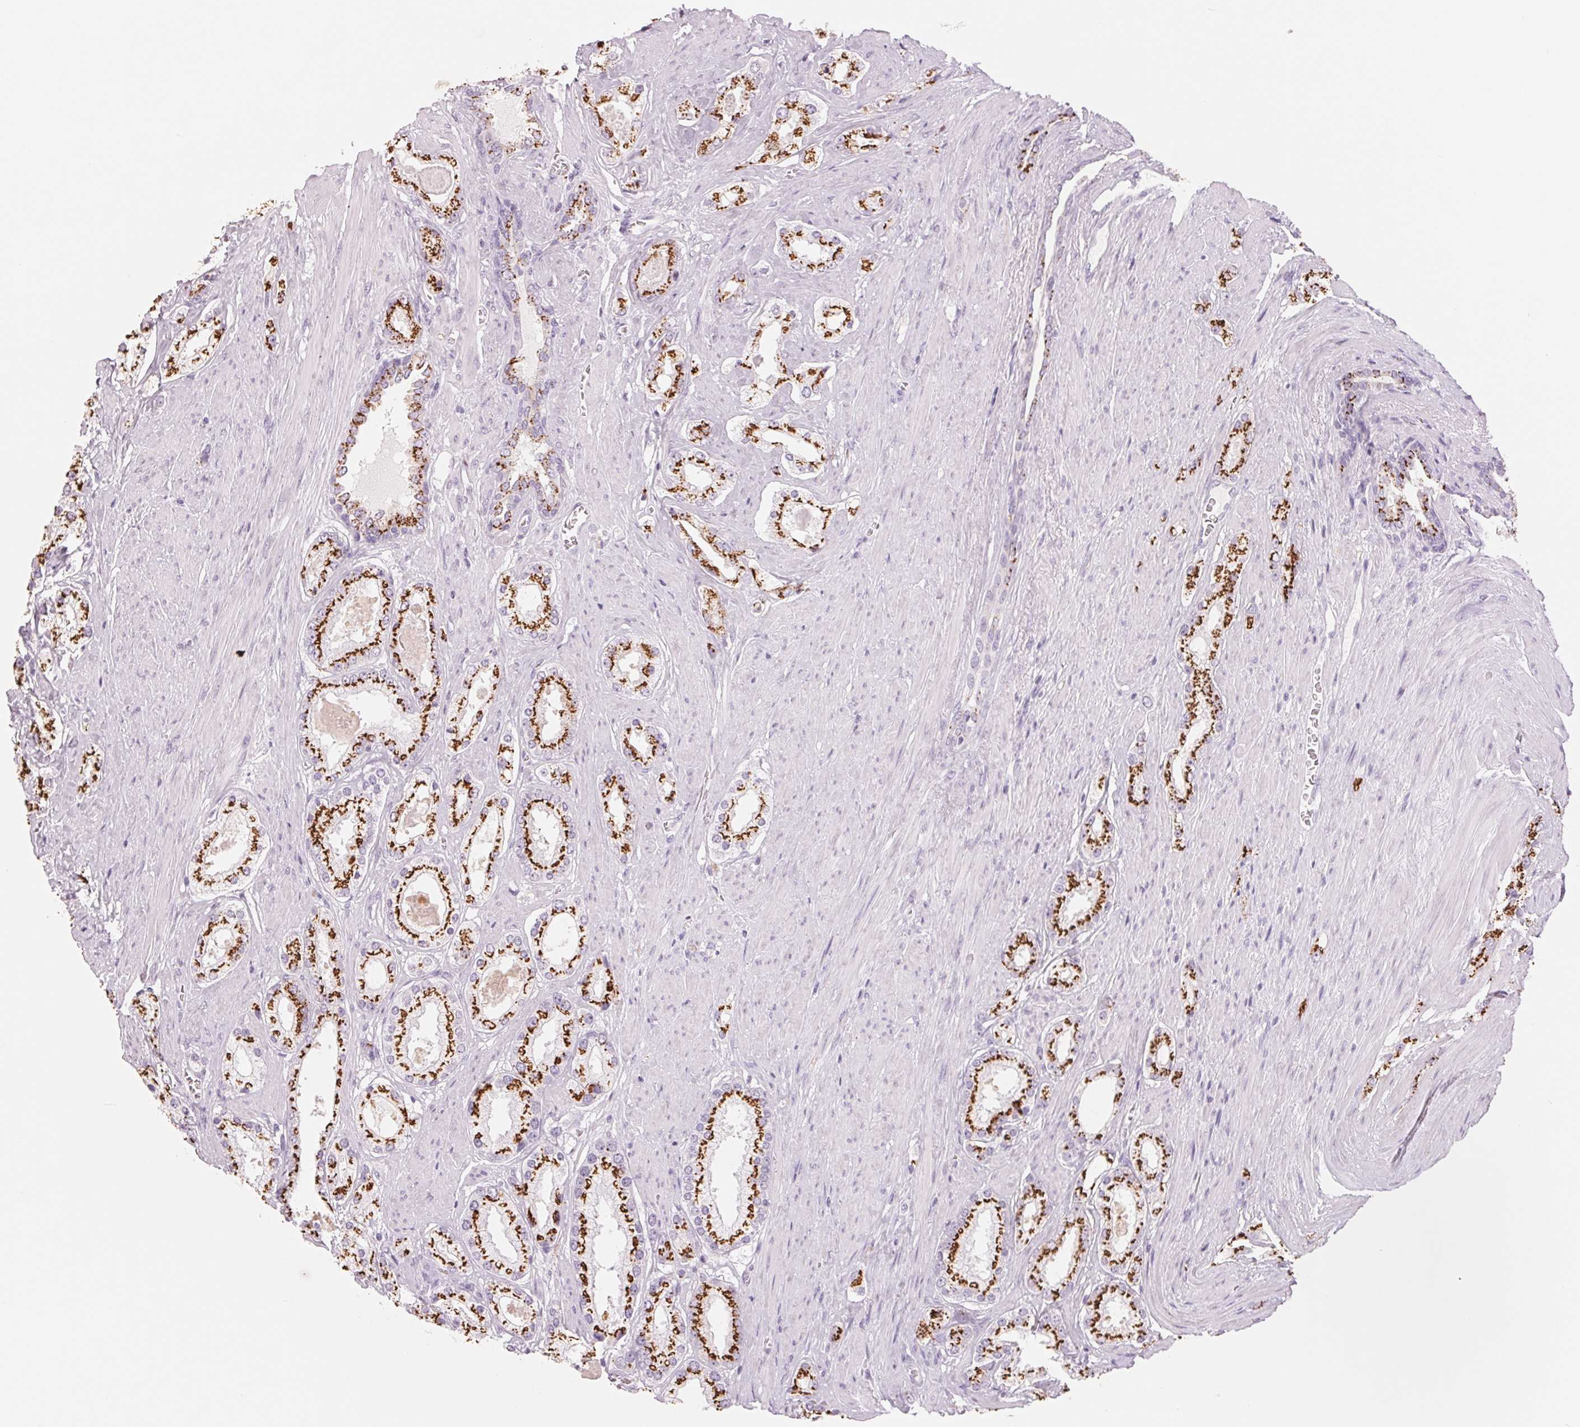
{"staining": {"intensity": "strong", "quantity": ">75%", "location": "cytoplasmic/membranous"}, "tissue": "prostate cancer", "cell_type": "Tumor cells", "image_type": "cancer", "snomed": [{"axis": "morphology", "description": "Adenocarcinoma, High grade"}, {"axis": "topography", "description": "Prostate"}], "caption": "Prostate adenocarcinoma (high-grade) stained with IHC reveals strong cytoplasmic/membranous positivity in about >75% of tumor cells.", "gene": "GALNT7", "patient": {"sex": "male", "age": 67}}